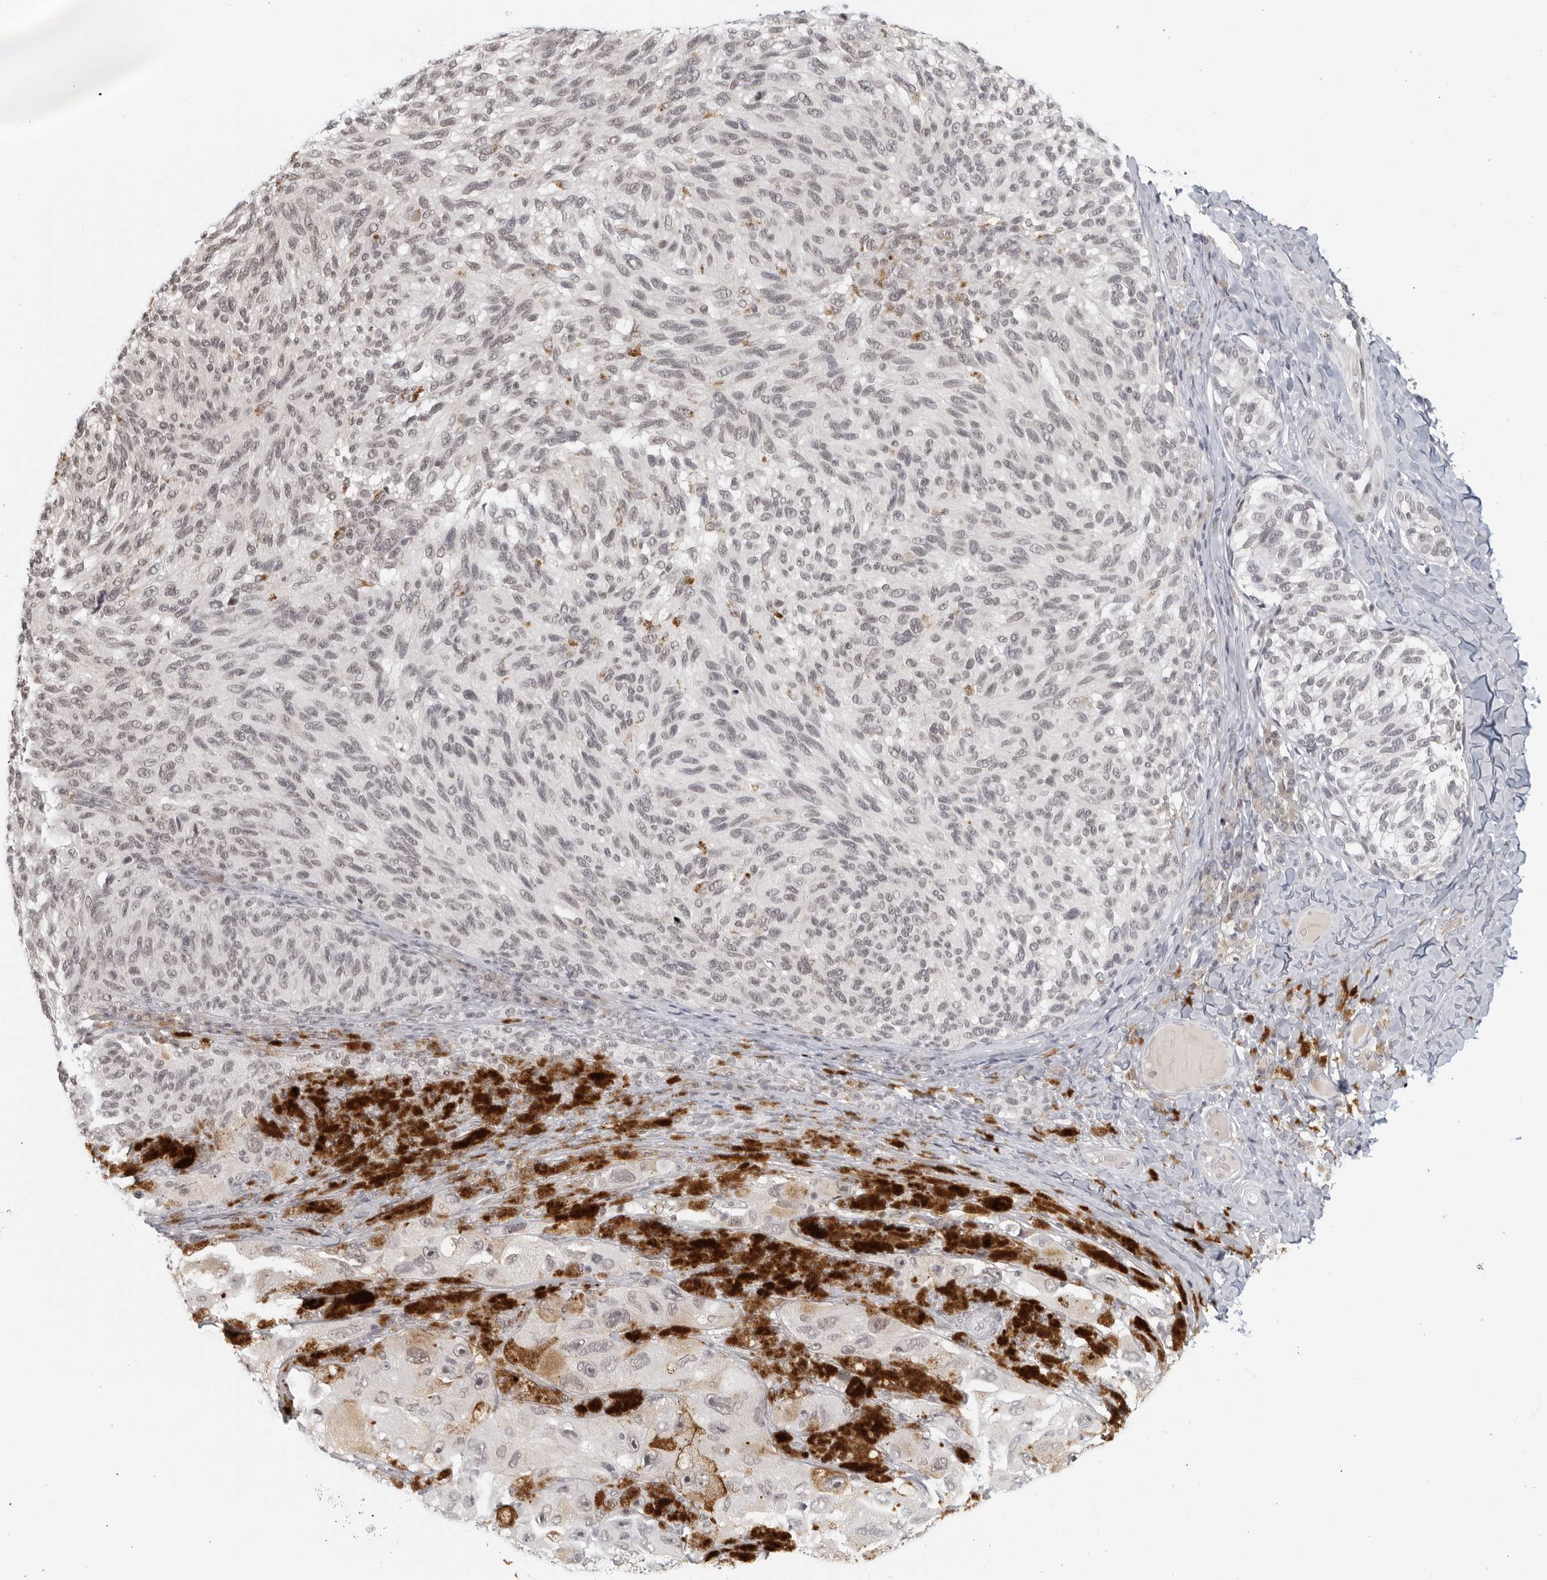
{"staining": {"intensity": "negative", "quantity": "none", "location": "none"}, "tissue": "melanoma", "cell_type": "Tumor cells", "image_type": "cancer", "snomed": [{"axis": "morphology", "description": "Malignant melanoma, NOS"}, {"axis": "topography", "description": "Skin"}], "caption": "Histopathology image shows no protein positivity in tumor cells of melanoma tissue.", "gene": "RAB11FIP3", "patient": {"sex": "female", "age": 73}}